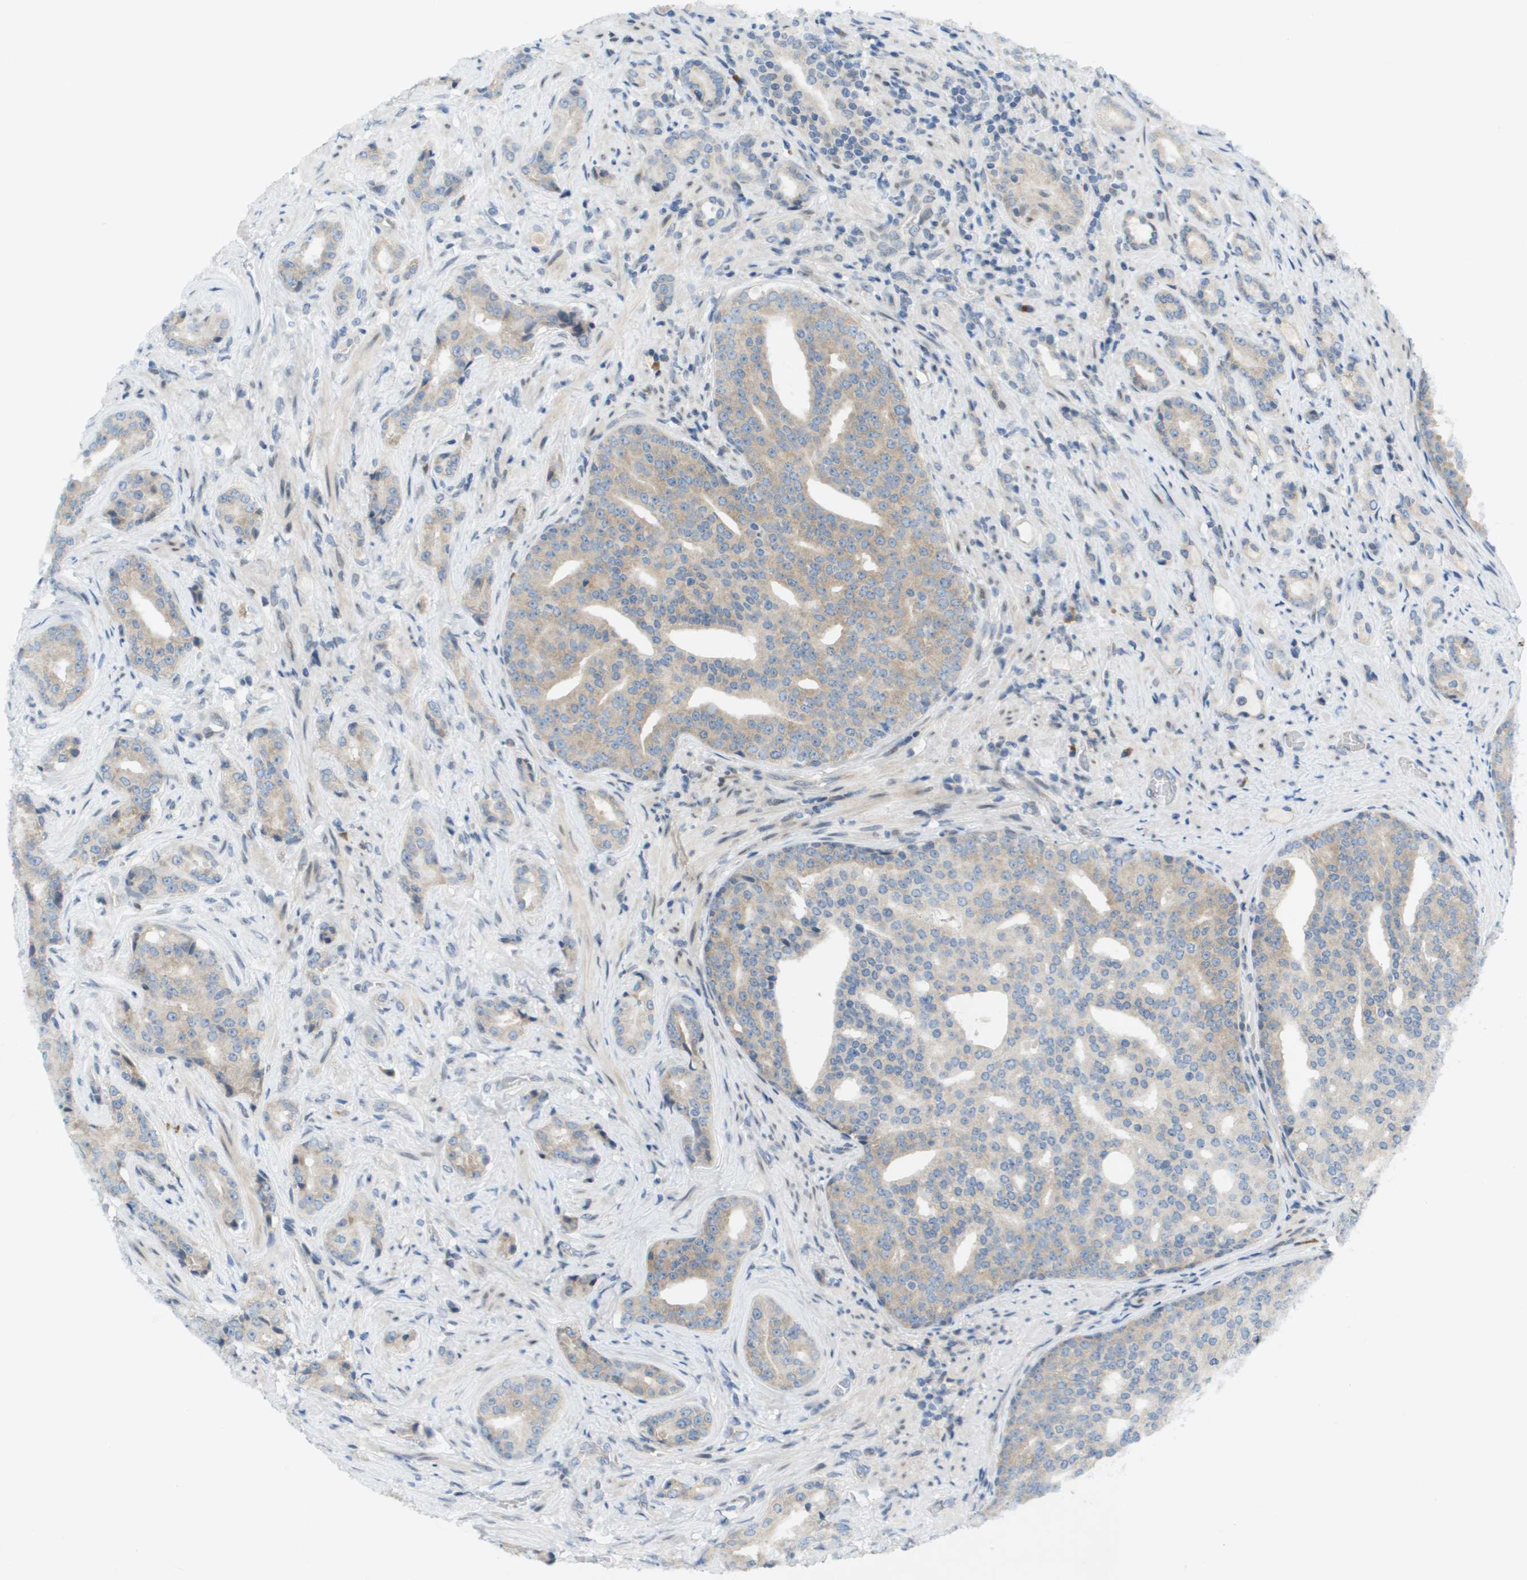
{"staining": {"intensity": "weak", "quantity": ">75%", "location": "cytoplasmic/membranous"}, "tissue": "prostate cancer", "cell_type": "Tumor cells", "image_type": "cancer", "snomed": [{"axis": "morphology", "description": "Adenocarcinoma, High grade"}, {"axis": "topography", "description": "Prostate"}], "caption": "Protein expression by immunohistochemistry demonstrates weak cytoplasmic/membranous staining in approximately >75% of tumor cells in adenocarcinoma (high-grade) (prostate).", "gene": "CACNB4", "patient": {"sex": "male", "age": 71}}